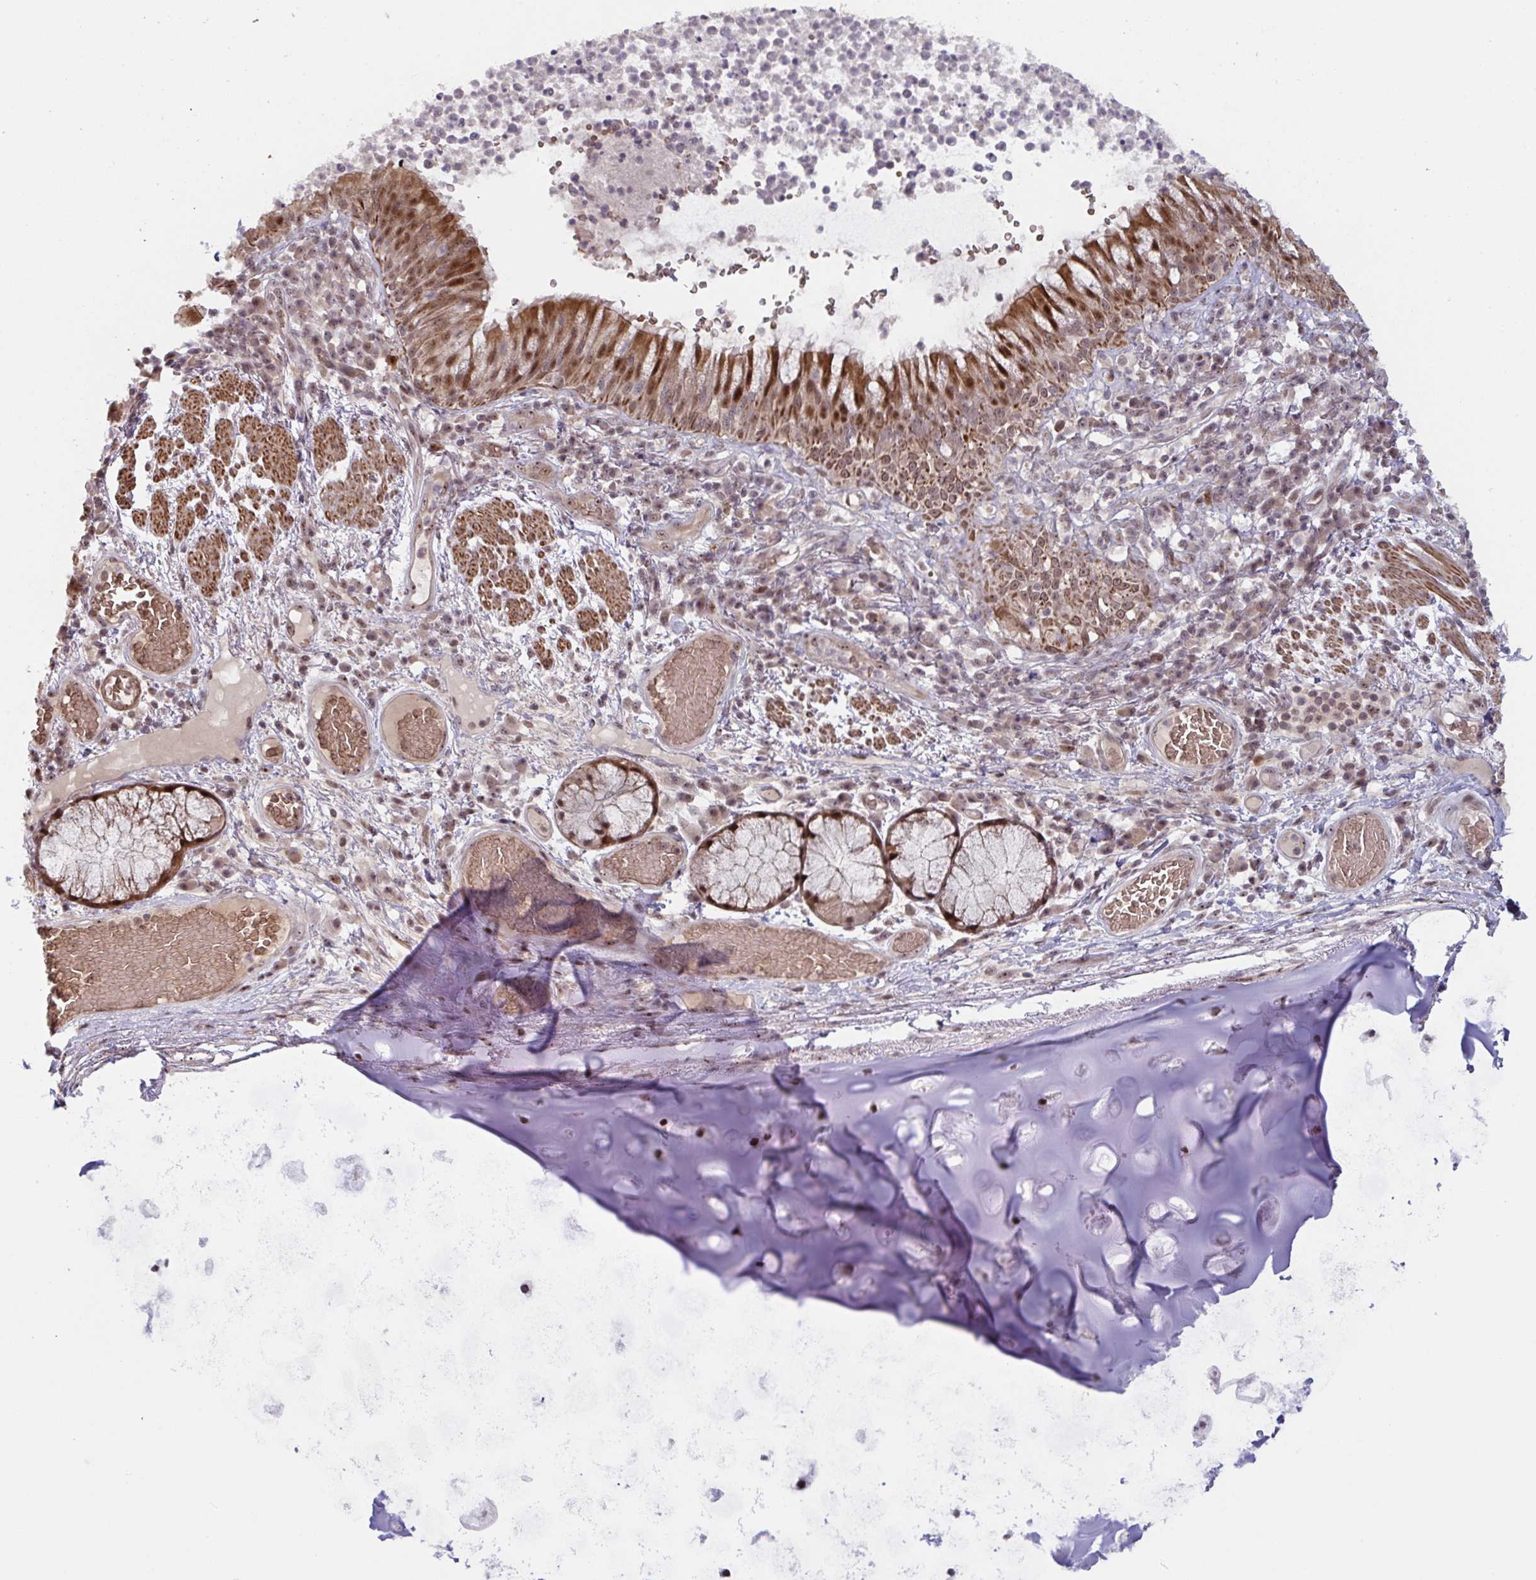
{"staining": {"intensity": "strong", "quantity": ">75%", "location": "cytoplasmic/membranous,nuclear"}, "tissue": "bronchus", "cell_type": "Respiratory epithelial cells", "image_type": "normal", "snomed": [{"axis": "morphology", "description": "Normal tissue, NOS"}, {"axis": "topography", "description": "Lymph node"}, {"axis": "topography", "description": "Bronchus"}], "caption": "The immunohistochemical stain labels strong cytoplasmic/membranous,nuclear expression in respiratory epithelial cells of benign bronchus. (Brightfield microscopy of DAB IHC at high magnification).", "gene": "NLRP13", "patient": {"sex": "male", "age": 56}}